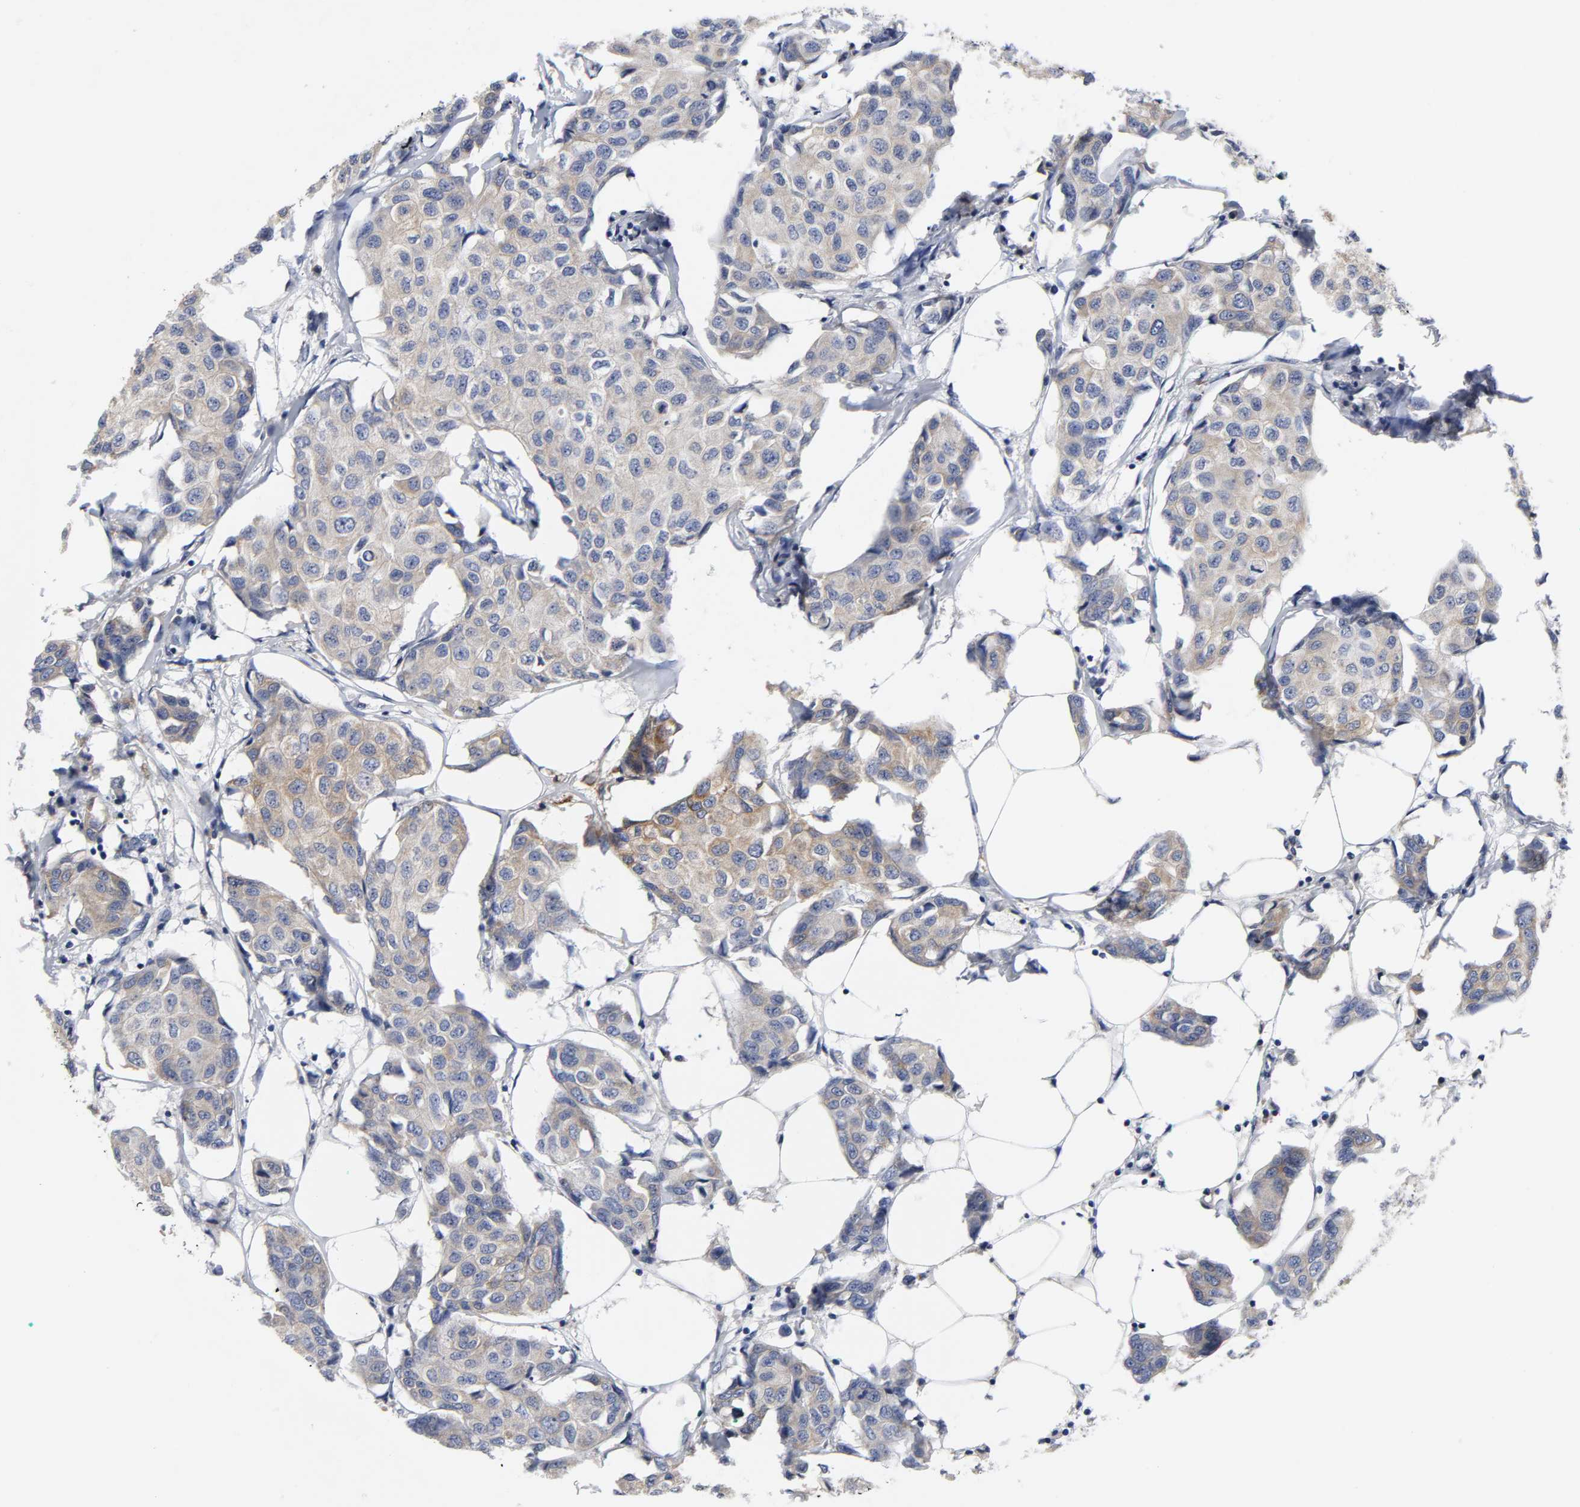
{"staining": {"intensity": "weak", "quantity": ">75%", "location": "cytoplasmic/membranous"}, "tissue": "breast cancer", "cell_type": "Tumor cells", "image_type": "cancer", "snomed": [{"axis": "morphology", "description": "Duct carcinoma"}, {"axis": "topography", "description": "Breast"}], "caption": "The histopathology image displays a brown stain indicating the presence of a protein in the cytoplasmic/membranous of tumor cells in breast intraductal carcinoma. Using DAB (brown) and hematoxylin (blue) stains, captured at high magnification using brightfield microscopy.", "gene": "HCK", "patient": {"sex": "female", "age": 80}}